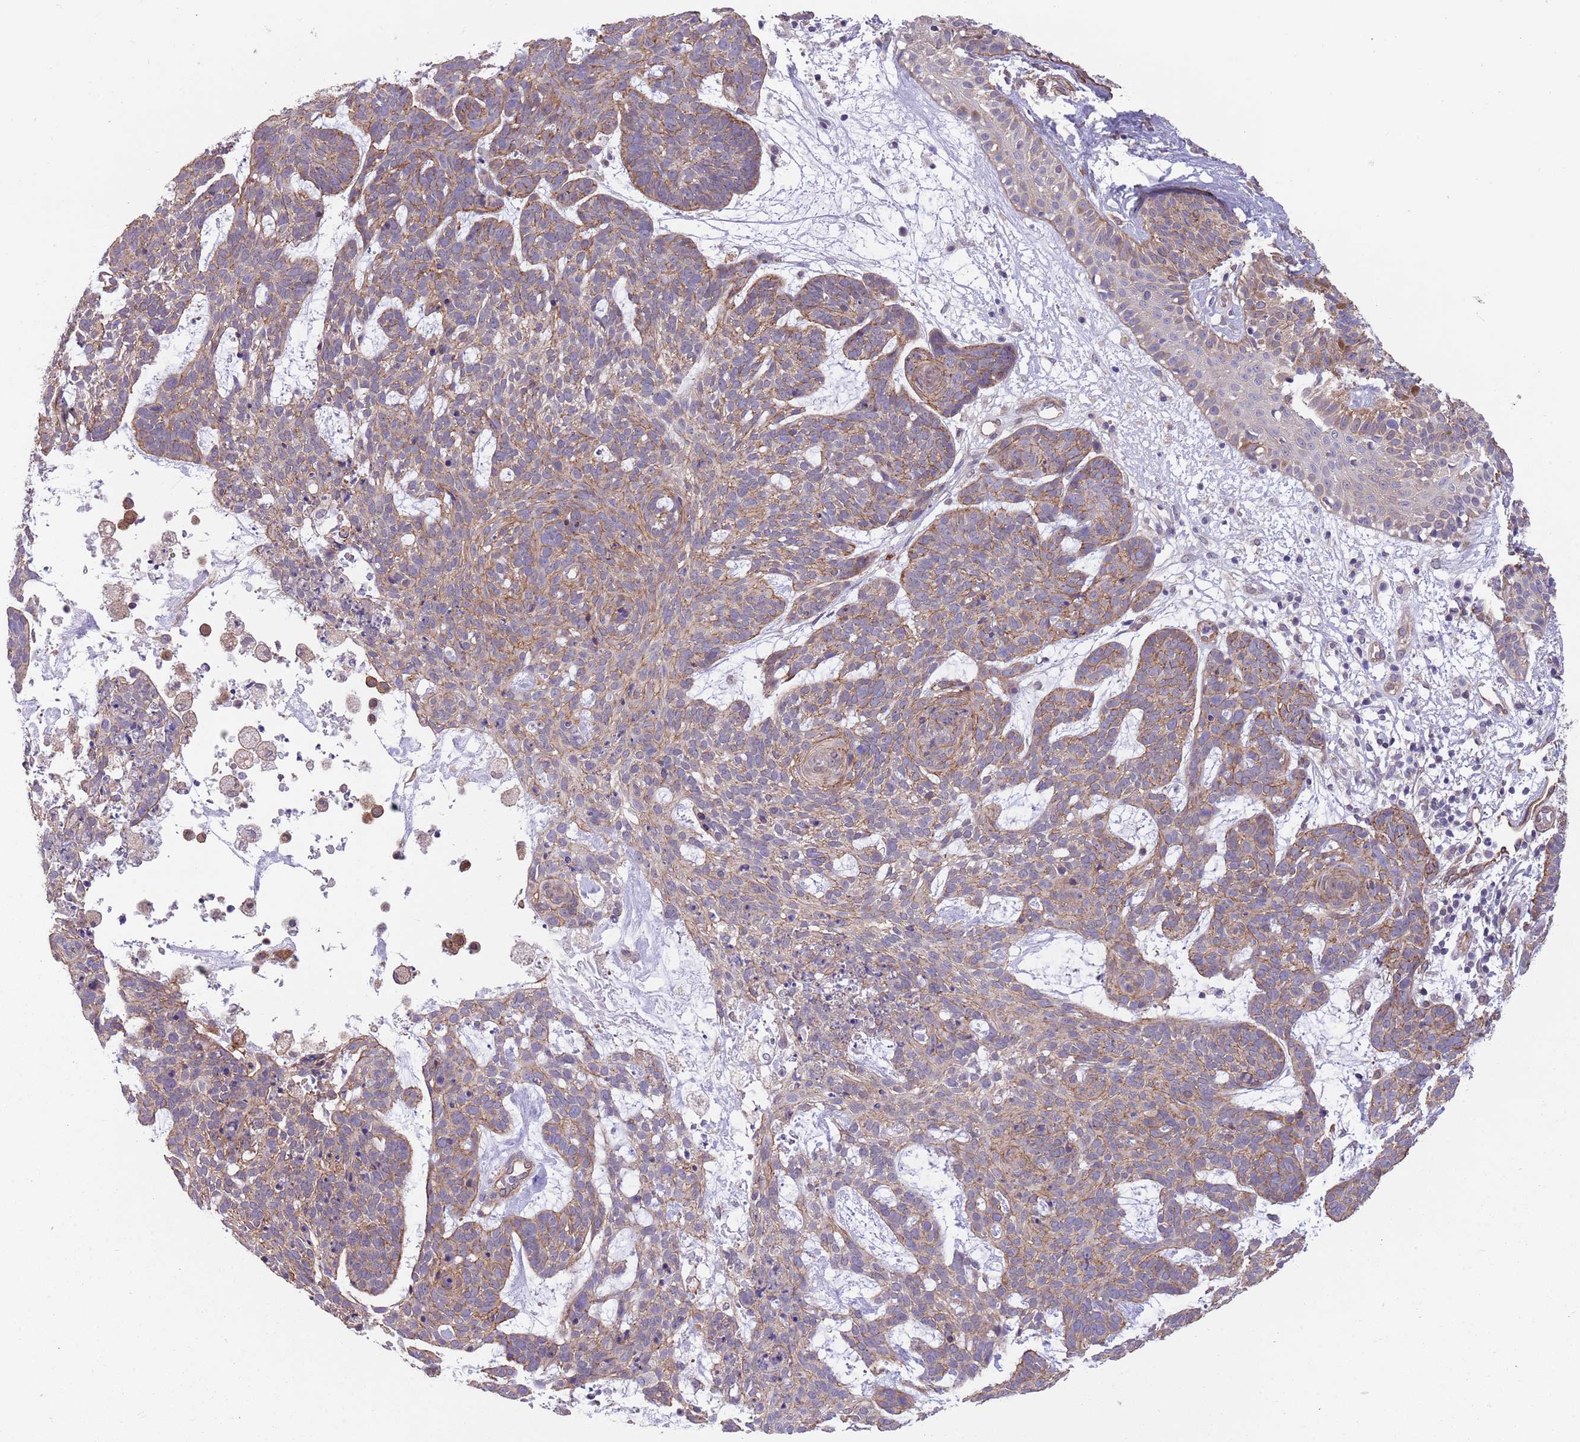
{"staining": {"intensity": "moderate", "quantity": ">75%", "location": "cytoplasmic/membranous"}, "tissue": "skin cancer", "cell_type": "Tumor cells", "image_type": "cancer", "snomed": [{"axis": "morphology", "description": "Basal cell carcinoma"}, {"axis": "topography", "description": "Skin"}], "caption": "IHC photomicrograph of neoplastic tissue: skin basal cell carcinoma stained using IHC displays medium levels of moderate protein expression localized specifically in the cytoplasmic/membranous of tumor cells, appearing as a cytoplasmic/membranous brown color.", "gene": "CREBZF", "patient": {"sex": "female", "age": 89}}